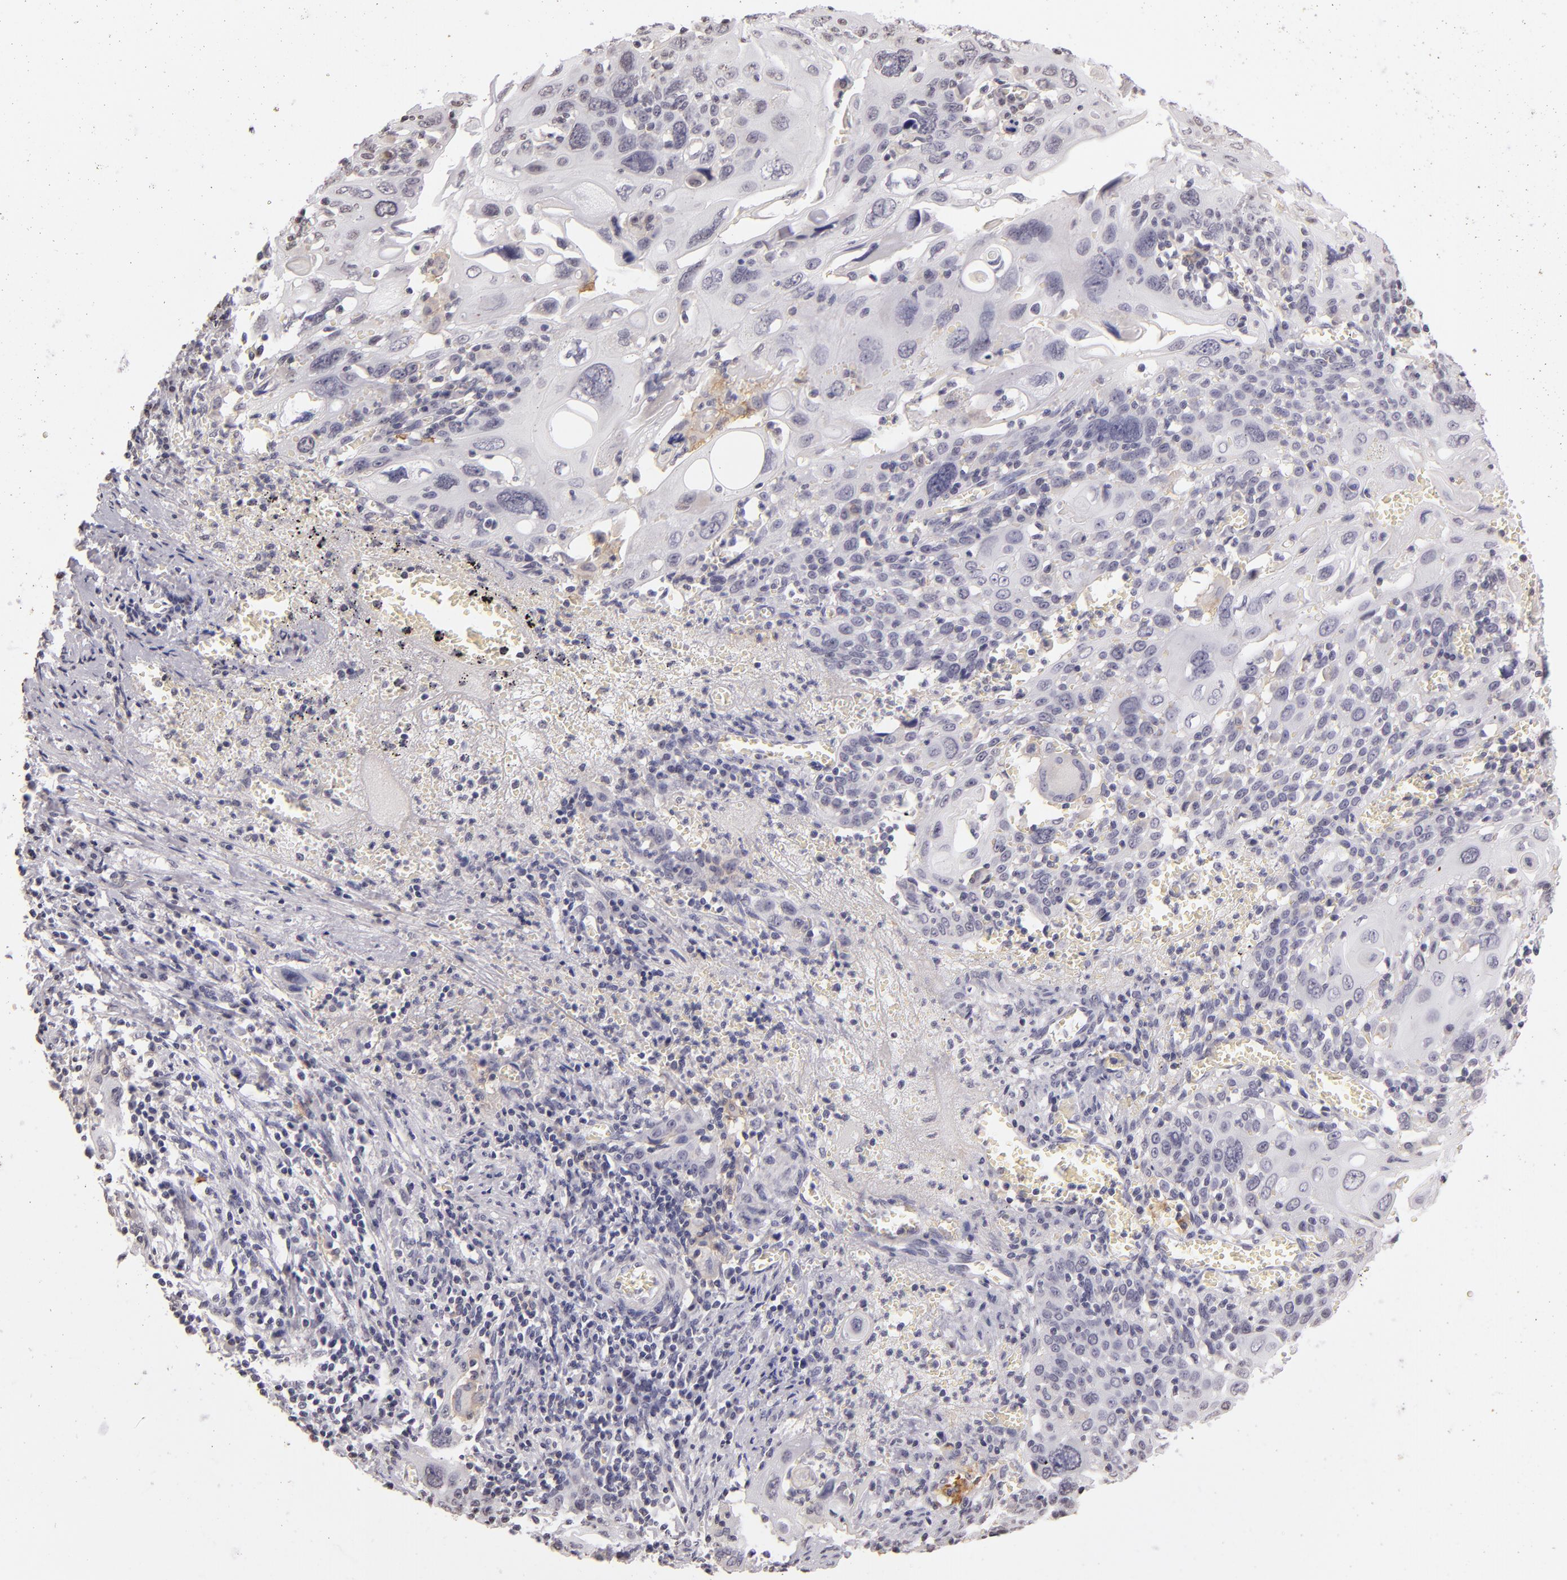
{"staining": {"intensity": "negative", "quantity": "none", "location": "none"}, "tissue": "cervical cancer", "cell_type": "Tumor cells", "image_type": "cancer", "snomed": [{"axis": "morphology", "description": "Squamous cell carcinoma, NOS"}, {"axis": "topography", "description": "Cervix"}], "caption": "The photomicrograph reveals no significant staining in tumor cells of cervical squamous cell carcinoma. Brightfield microscopy of IHC stained with DAB (3,3'-diaminobenzidine) (brown) and hematoxylin (blue), captured at high magnification.", "gene": "CD40", "patient": {"sex": "female", "age": 54}}